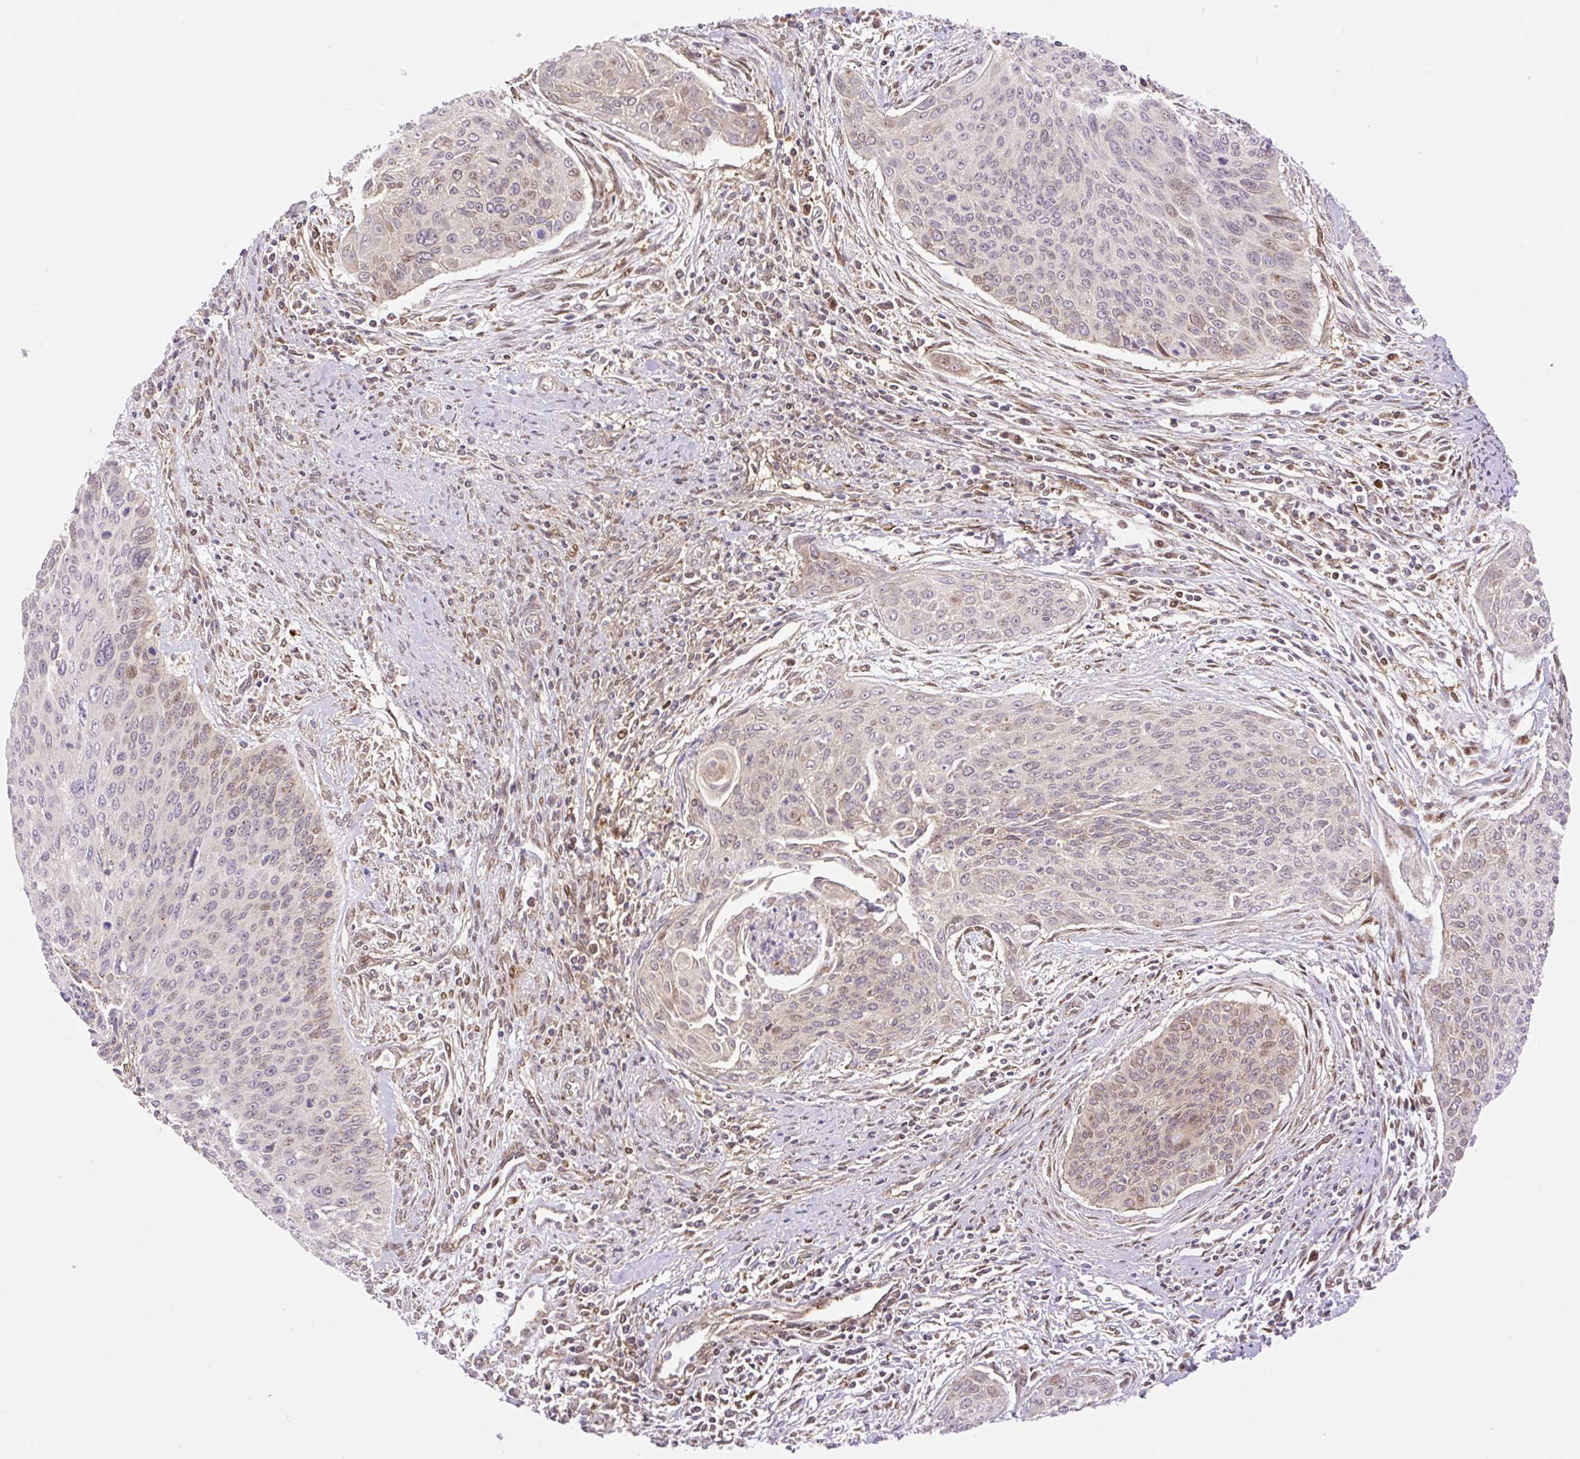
{"staining": {"intensity": "weak", "quantity": "<25%", "location": "nuclear"}, "tissue": "cervical cancer", "cell_type": "Tumor cells", "image_type": "cancer", "snomed": [{"axis": "morphology", "description": "Squamous cell carcinoma, NOS"}, {"axis": "topography", "description": "Cervix"}], "caption": "Photomicrograph shows no protein staining in tumor cells of cervical squamous cell carcinoma tissue.", "gene": "ZFP41", "patient": {"sex": "female", "age": 55}}